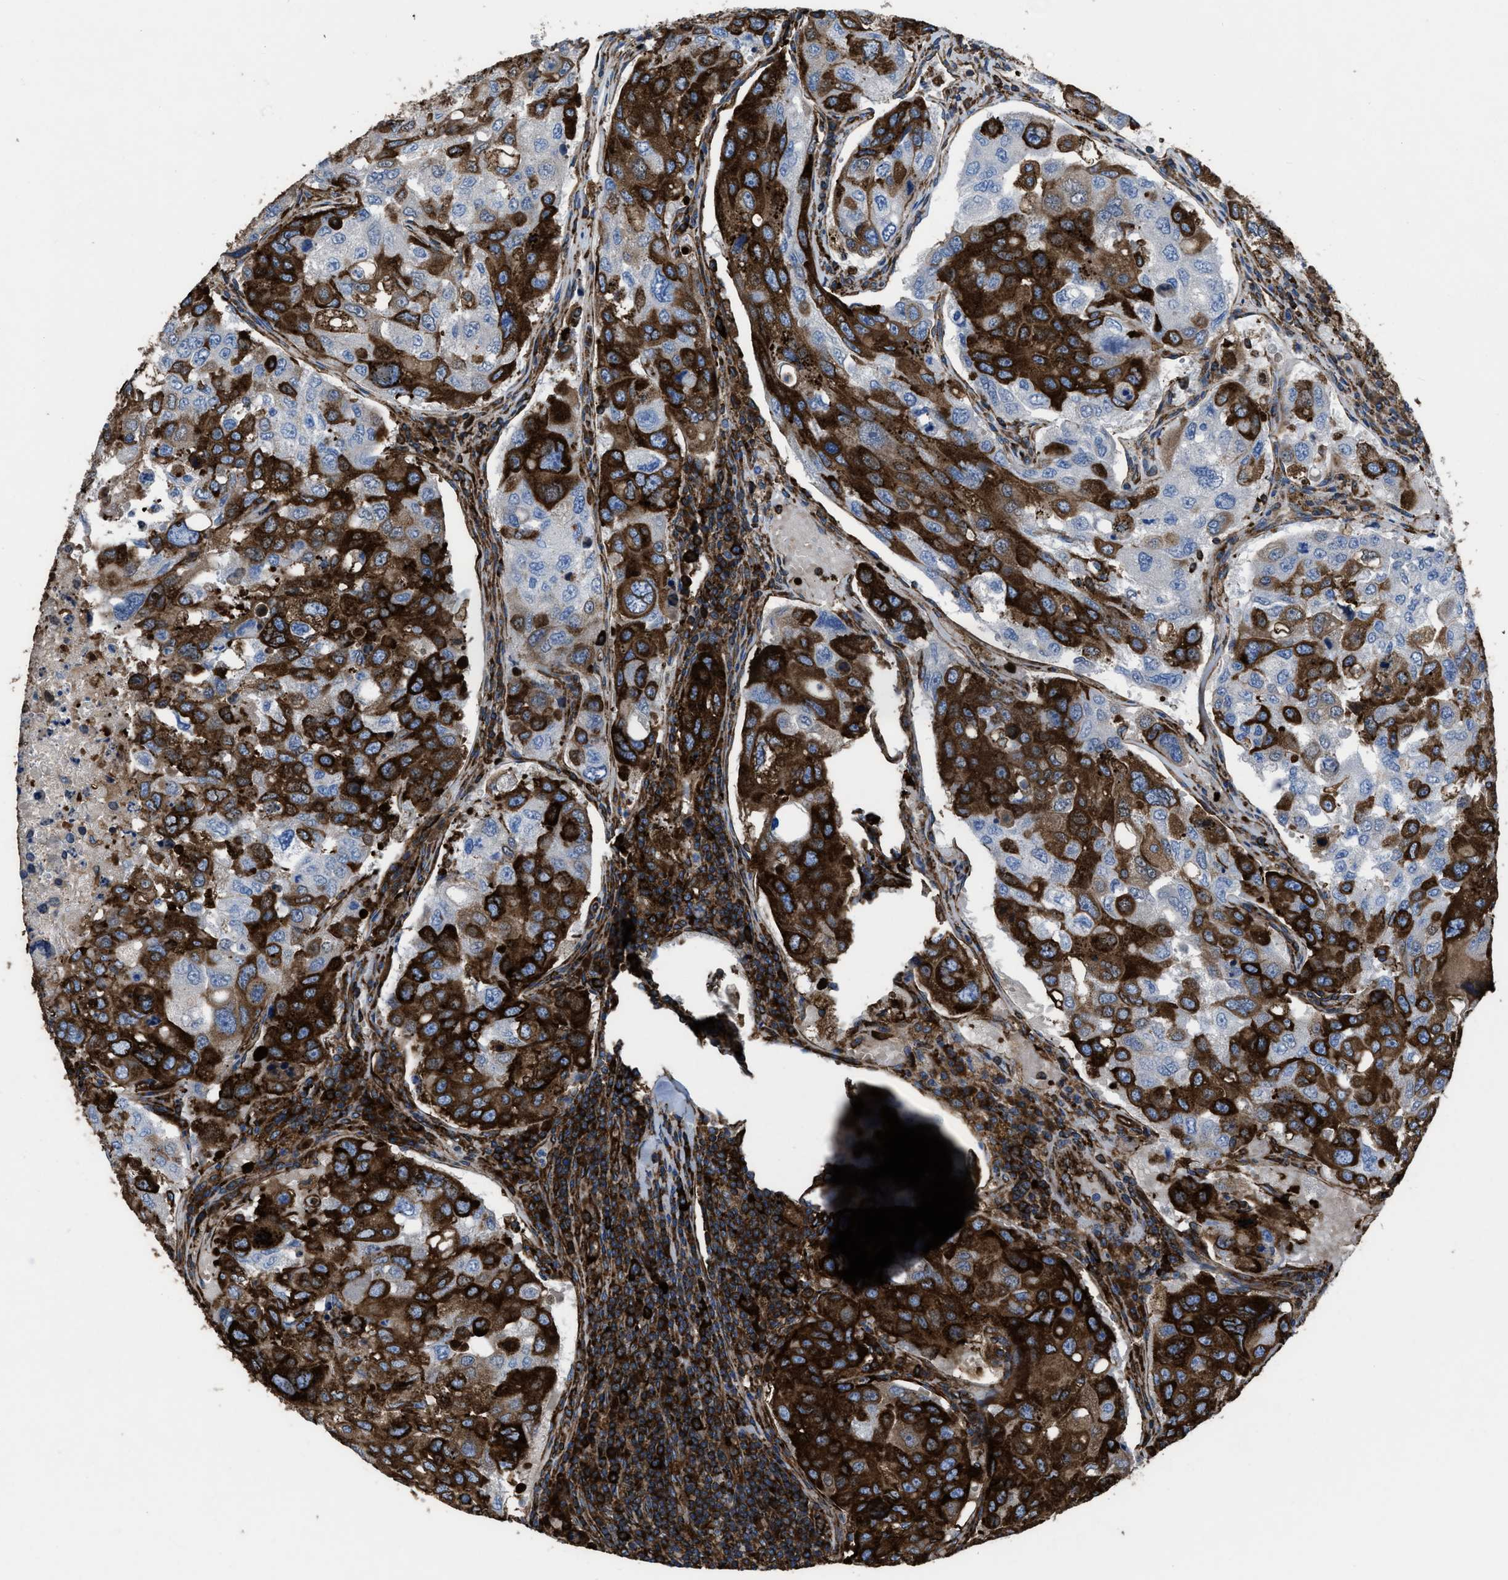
{"staining": {"intensity": "strong", "quantity": "25%-75%", "location": "cytoplasmic/membranous"}, "tissue": "urothelial cancer", "cell_type": "Tumor cells", "image_type": "cancer", "snomed": [{"axis": "morphology", "description": "Urothelial carcinoma, High grade"}, {"axis": "topography", "description": "Lymph node"}, {"axis": "topography", "description": "Urinary bladder"}], "caption": "Urothelial cancer was stained to show a protein in brown. There is high levels of strong cytoplasmic/membranous positivity in about 25%-75% of tumor cells.", "gene": "CAPRIN1", "patient": {"sex": "male", "age": 51}}